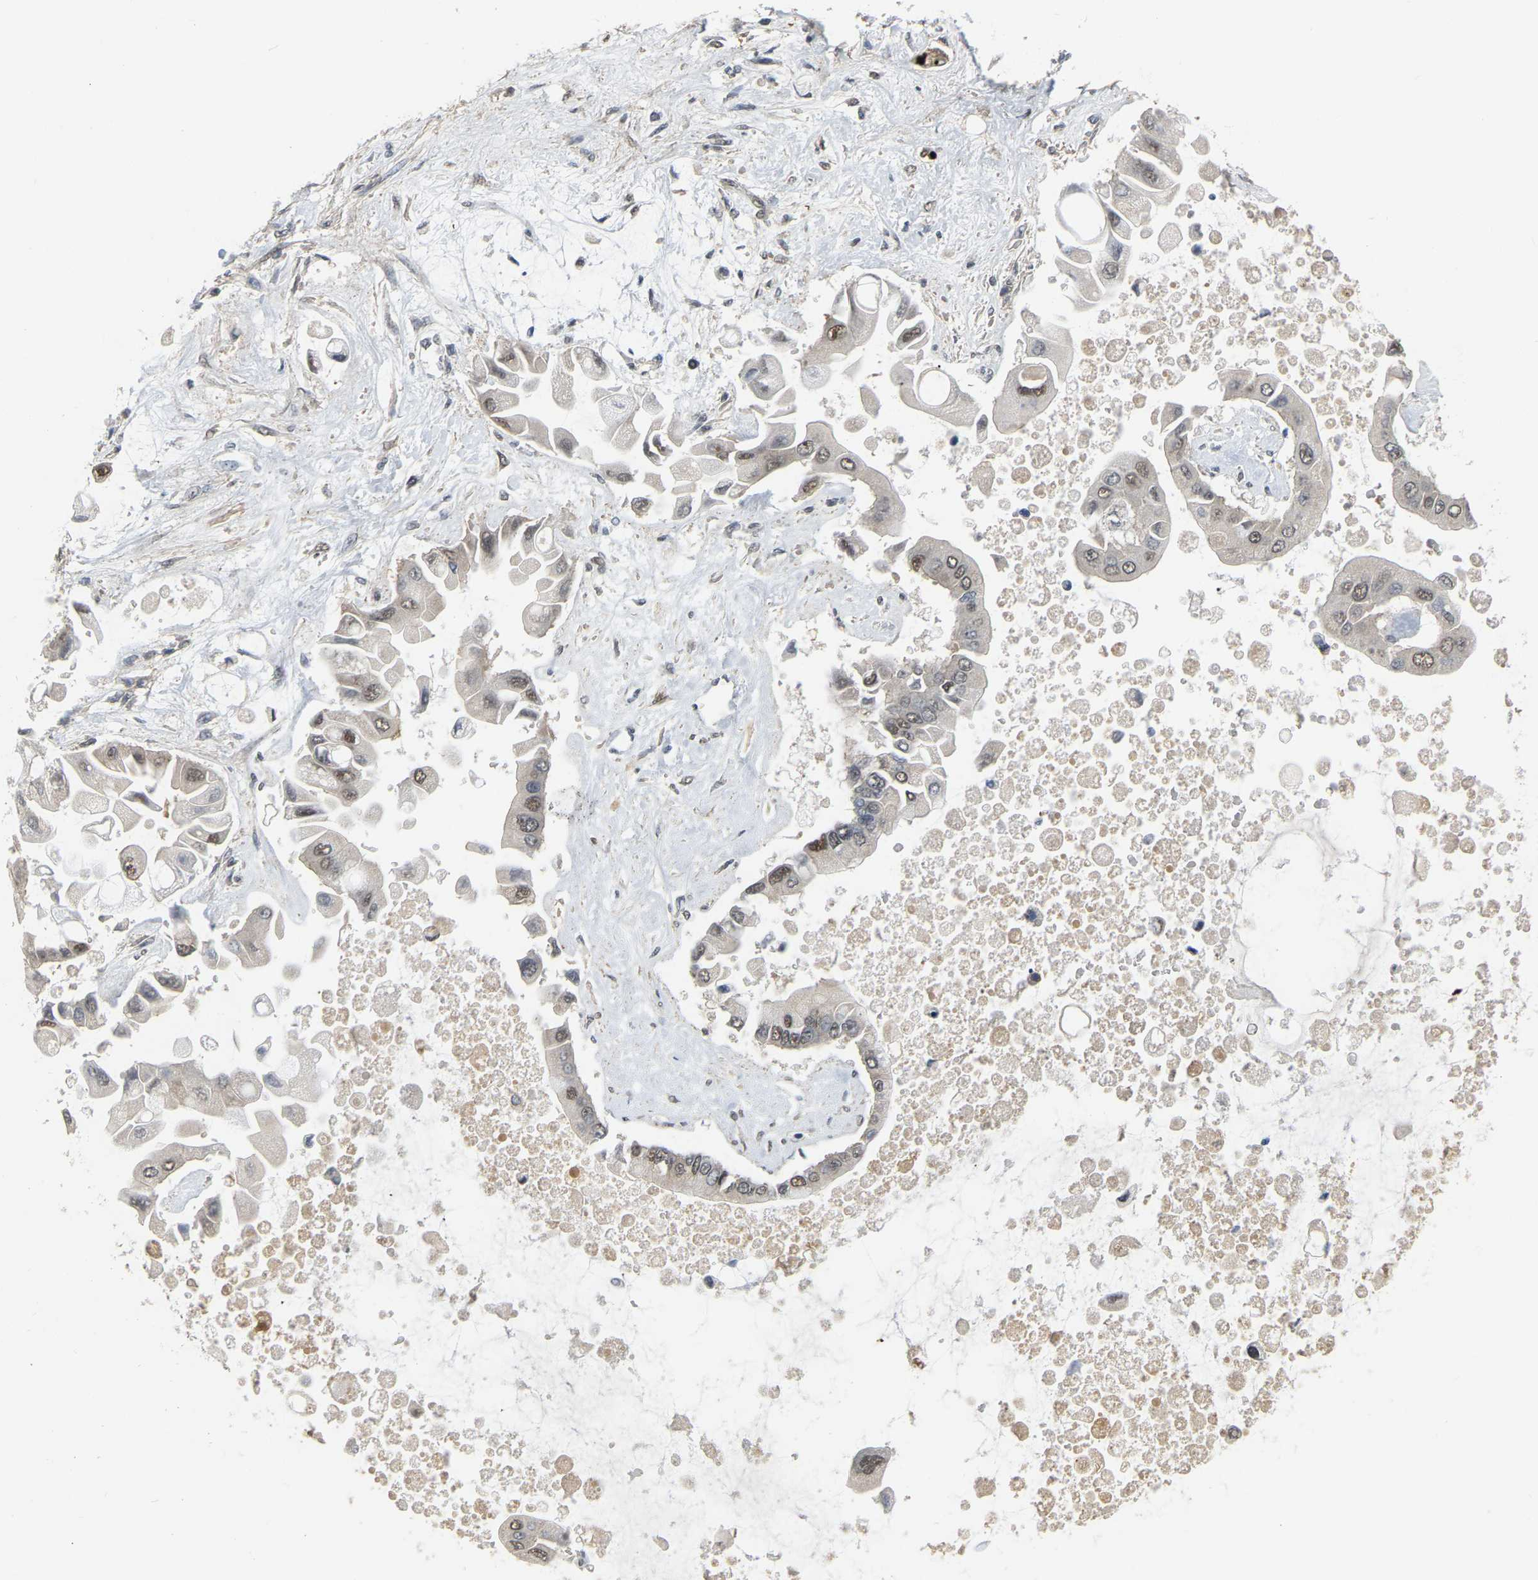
{"staining": {"intensity": "moderate", "quantity": "25%-75%", "location": "nuclear"}, "tissue": "liver cancer", "cell_type": "Tumor cells", "image_type": "cancer", "snomed": [{"axis": "morphology", "description": "Cholangiocarcinoma"}, {"axis": "topography", "description": "Liver"}], "caption": "IHC histopathology image of neoplastic tissue: liver cholangiocarcinoma stained using immunohistochemistry displays medium levels of moderate protein expression localized specifically in the nuclear of tumor cells, appearing as a nuclear brown color.", "gene": "RUVBL1", "patient": {"sex": "male", "age": 50}}